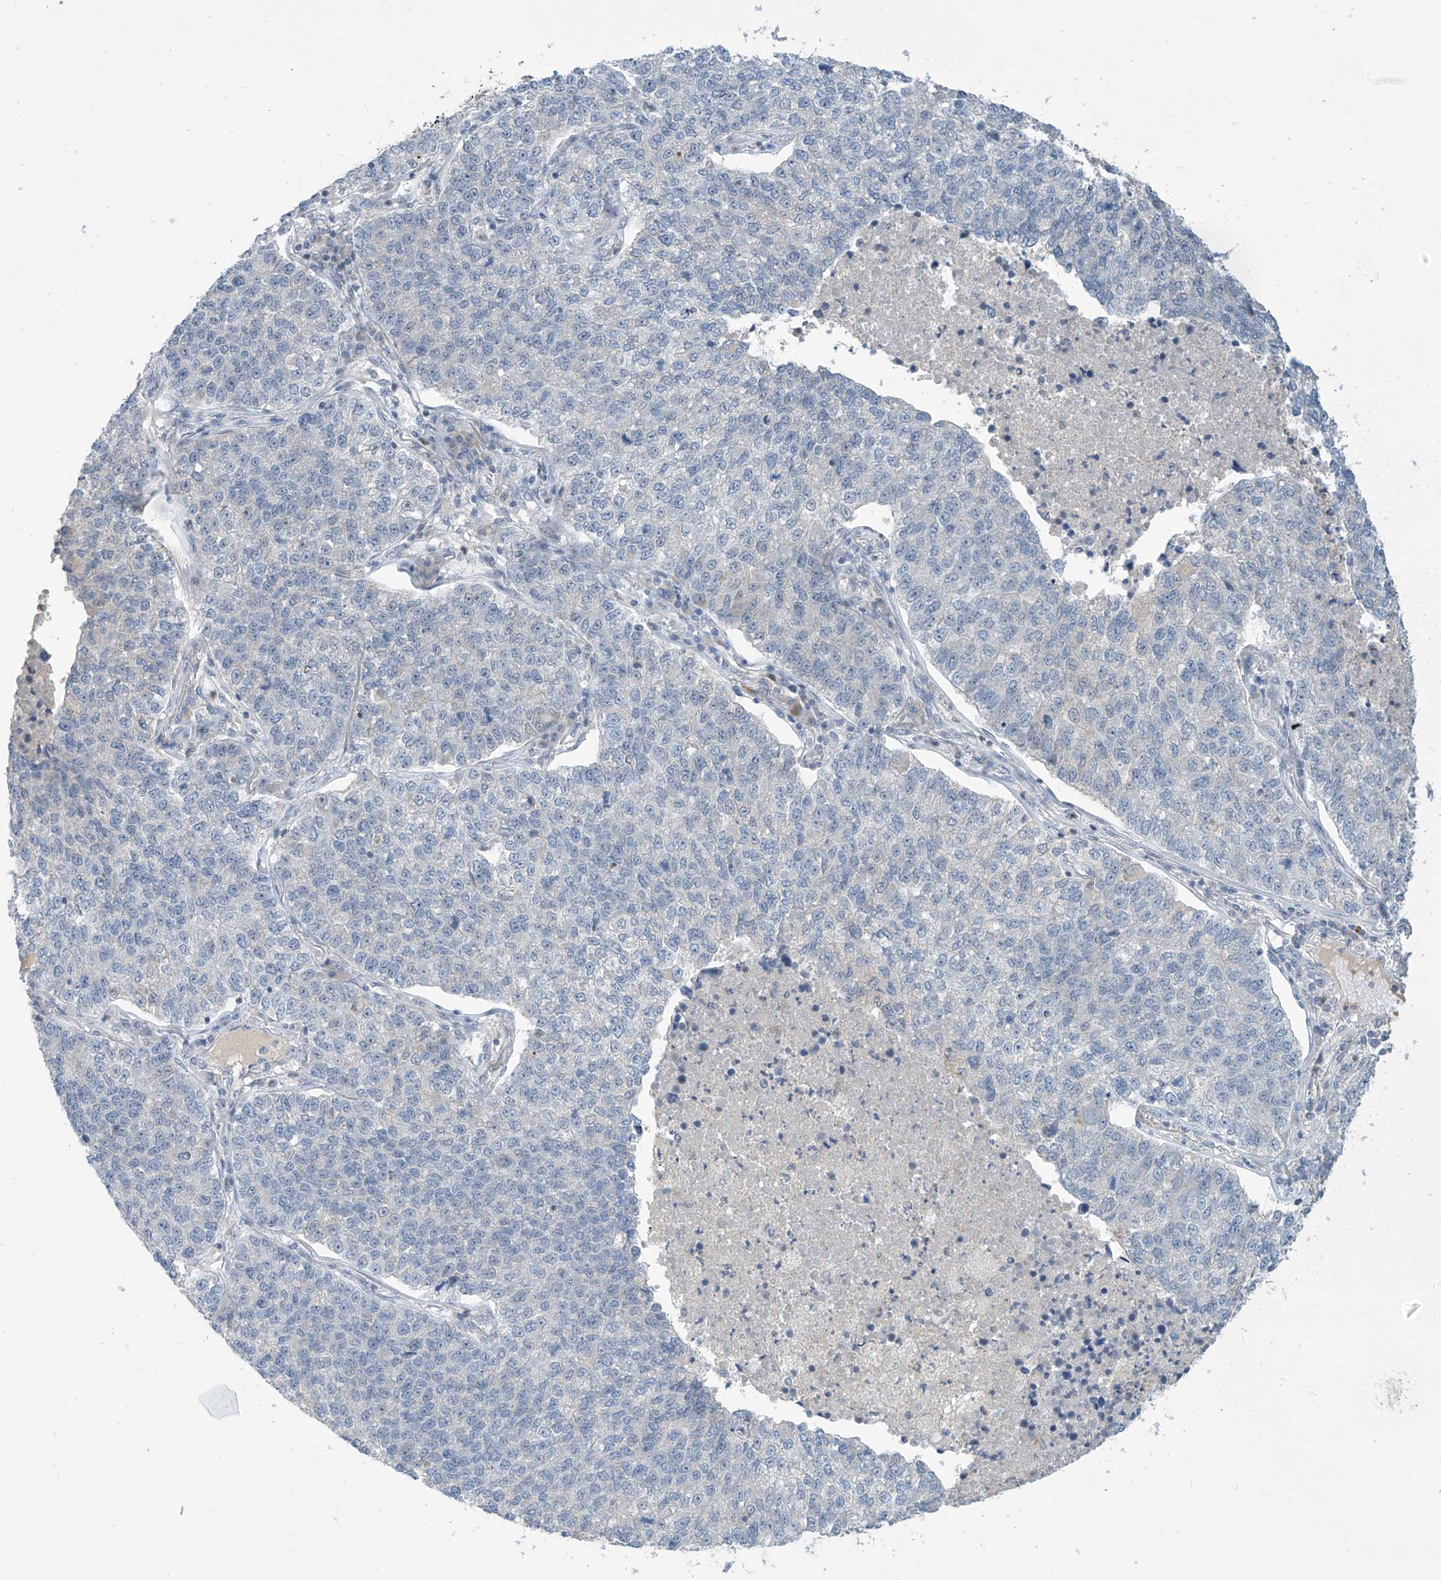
{"staining": {"intensity": "negative", "quantity": "none", "location": "none"}, "tissue": "lung cancer", "cell_type": "Tumor cells", "image_type": "cancer", "snomed": [{"axis": "morphology", "description": "Adenocarcinoma, NOS"}, {"axis": "topography", "description": "Lung"}], "caption": "High power microscopy histopathology image of an immunohistochemistry micrograph of lung cancer (adenocarcinoma), revealing no significant positivity in tumor cells.", "gene": "METAP1D", "patient": {"sex": "male", "age": 49}}